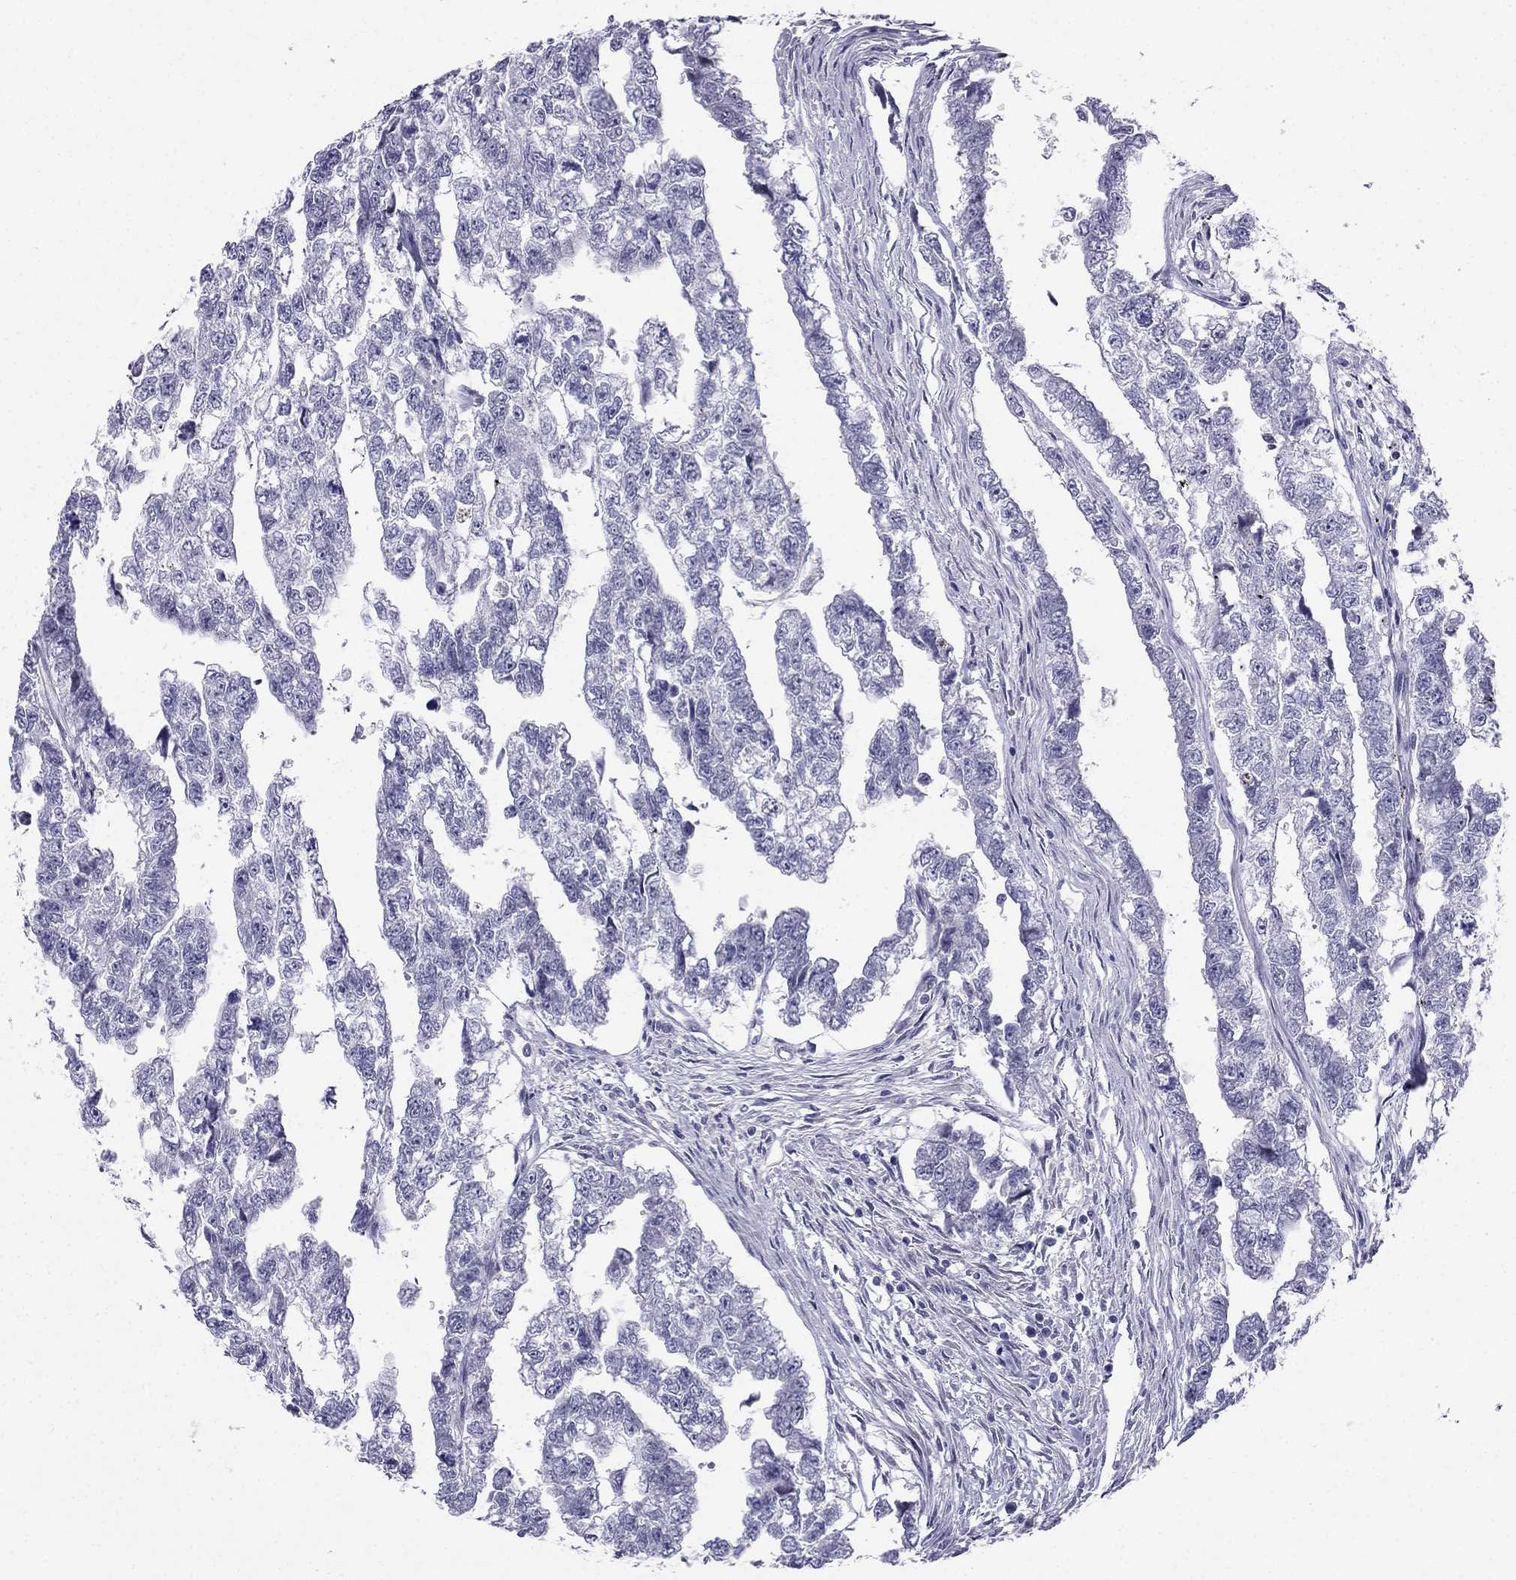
{"staining": {"intensity": "negative", "quantity": "none", "location": "none"}, "tissue": "testis cancer", "cell_type": "Tumor cells", "image_type": "cancer", "snomed": [{"axis": "morphology", "description": "Carcinoma, Embryonal, NOS"}, {"axis": "morphology", "description": "Teratoma, malignant, NOS"}, {"axis": "topography", "description": "Testis"}], "caption": "This is a image of immunohistochemistry staining of malignant teratoma (testis), which shows no positivity in tumor cells. The staining is performed using DAB (3,3'-diaminobenzidine) brown chromogen with nuclei counter-stained in using hematoxylin.", "gene": "BAG5", "patient": {"sex": "male", "age": 44}}